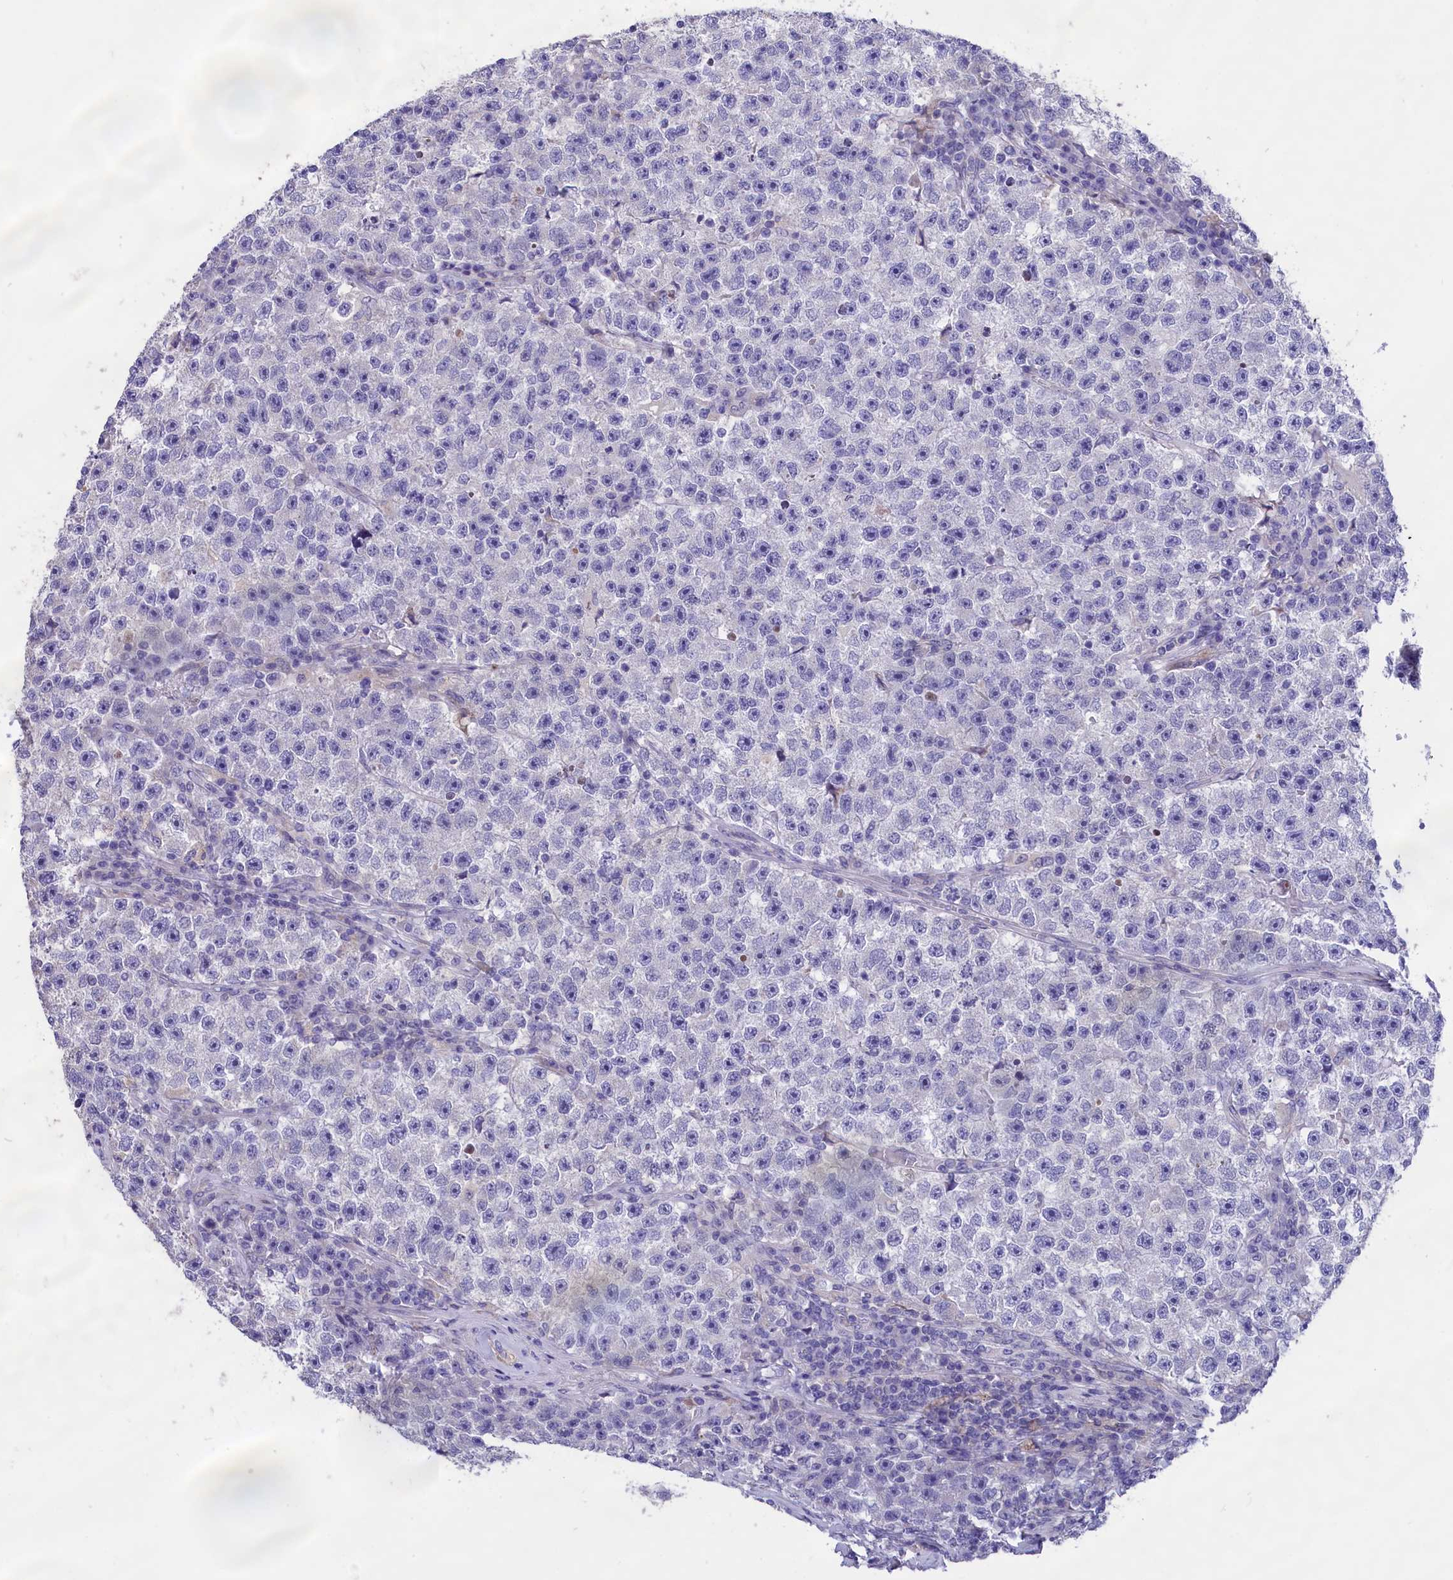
{"staining": {"intensity": "negative", "quantity": "none", "location": "none"}, "tissue": "testis cancer", "cell_type": "Tumor cells", "image_type": "cancer", "snomed": [{"axis": "morphology", "description": "Seminoma, NOS"}, {"axis": "topography", "description": "Testis"}], "caption": "Testis cancer (seminoma) stained for a protein using immunohistochemistry (IHC) reveals no positivity tumor cells.", "gene": "CYP2U1", "patient": {"sex": "male", "age": 22}}